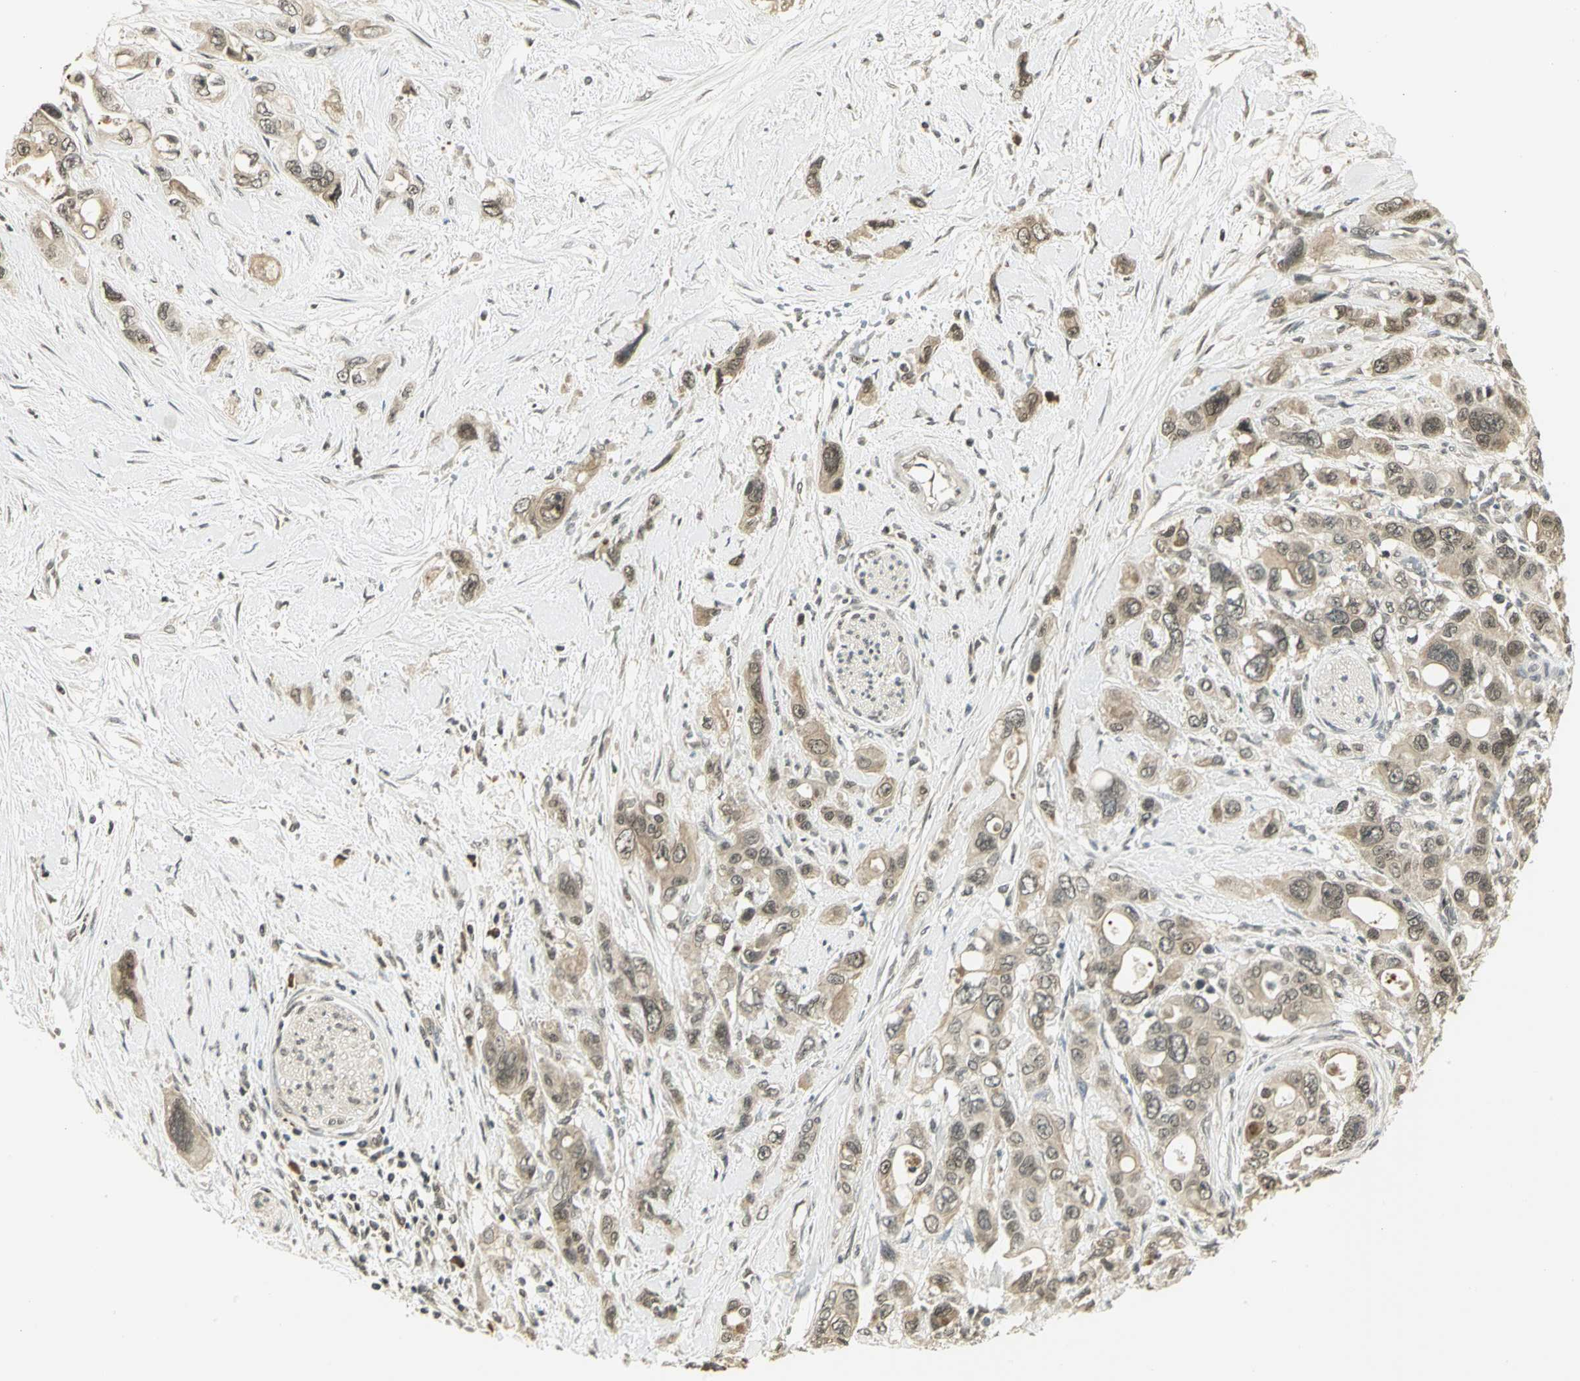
{"staining": {"intensity": "weak", "quantity": ">75%", "location": "cytoplasmic/membranous"}, "tissue": "pancreatic cancer", "cell_type": "Tumor cells", "image_type": "cancer", "snomed": [{"axis": "morphology", "description": "Adenocarcinoma, NOS"}, {"axis": "topography", "description": "Pancreas"}], "caption": "DAB (3,3'-diaminobenzidine) immunohistochemical staining of human pancreatic adenocarcinoma reveals weak cytoplasmic/membranous protein expression in about >75% of tumor cells.", "gene": "CDC34", "patient": {"sex": "male", "age": 46}}